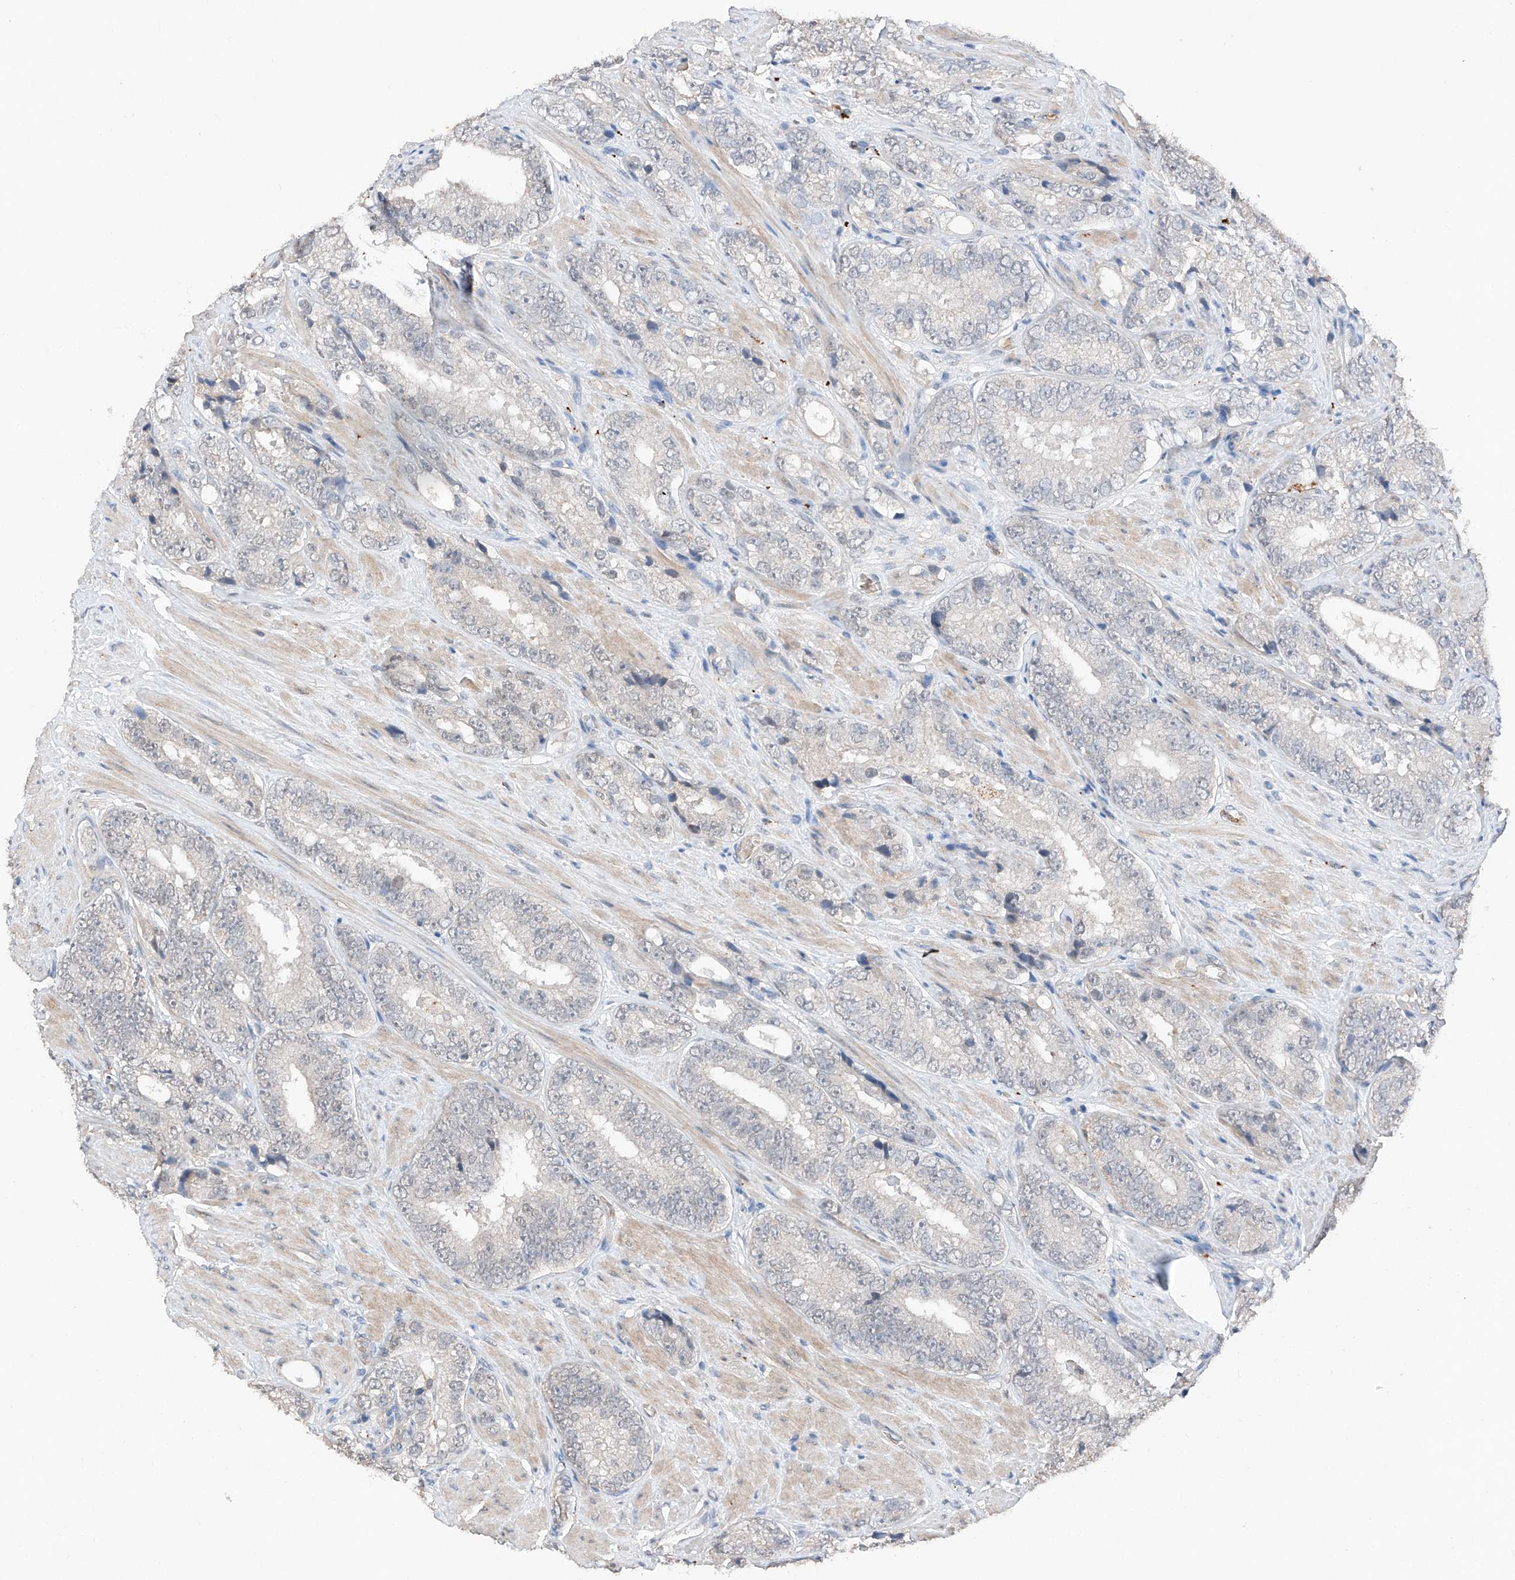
{"staining": {"intensity": "negative", "quantity": "none", "location": "none"}, "tissue": "prostate cancer", "cell_type": "Tumor cells", "image_type": "cancer", "snomed": [{"axis": "morphology", "description": "Adenocarcinoma, High grade"}, {"axis": "topography", "description": "Prostate"}], "caption": "Adenocarcinoma (high-grade) (prostate) stained for a protein using IHC demonstrates no staining tumor cells.", "gene": "TBX4", "patient": {"sex": "male", "age": 56}}